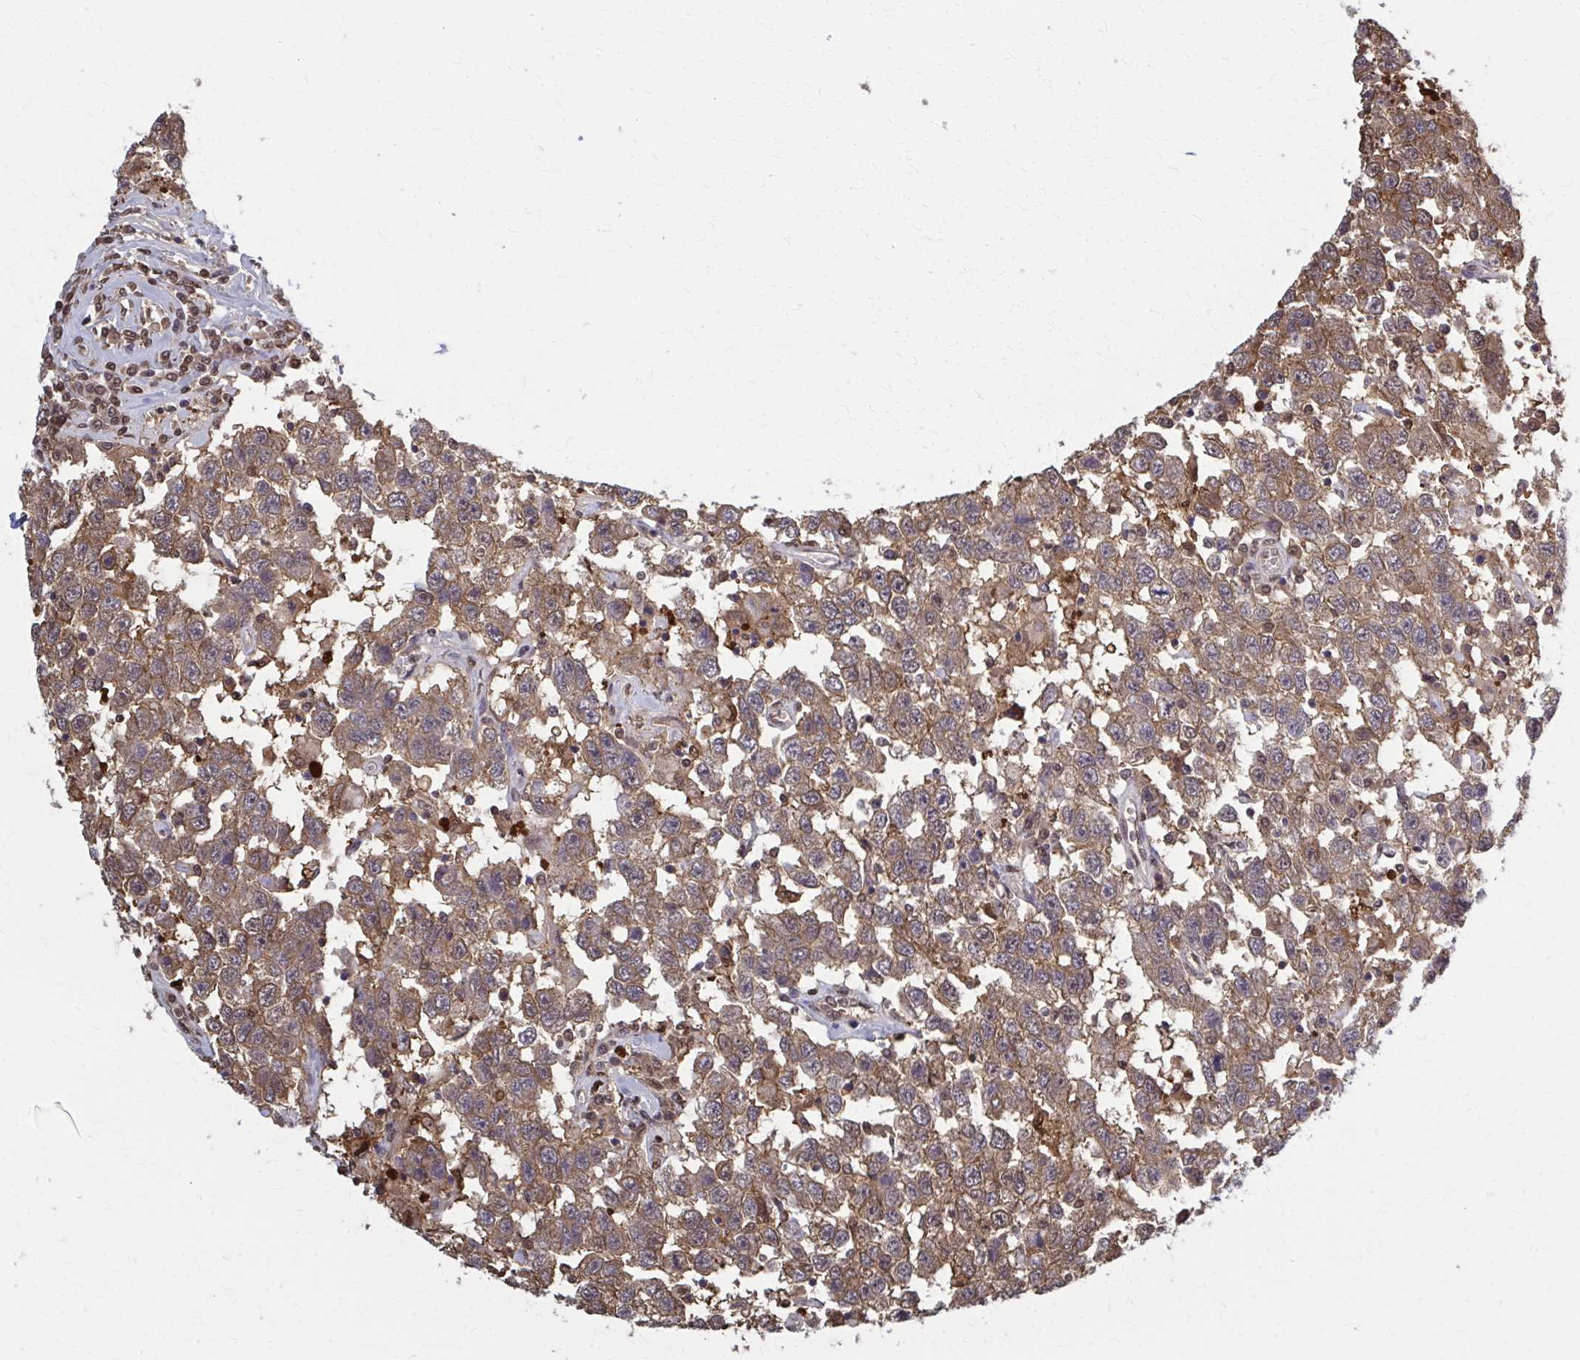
{"staining": {"intensity": "moderate", "quantity": ">75%", "location": "cytoplasmic/membranous"}, "tissue": "testis cancer", "cell_type": "Tumor cells", "image_type": "cancer", "snomed": [{"axis": "morphology", "description": "Seminoma, NOS"}, {"axis": "topography", "description": "Testis"}], "caption": "Immunohistochemical staining of human testis cancer (seminoma) displays medium levels of moderate cytoplasmic/membranous positivity in about >75% of tumor cells. Using DAB (brown) and hematoxylin (blue) stains, captured at high magnification using brightfield microscopy.", "gene": "MDH1", "patient": {"sex": "male", "age": 41}}